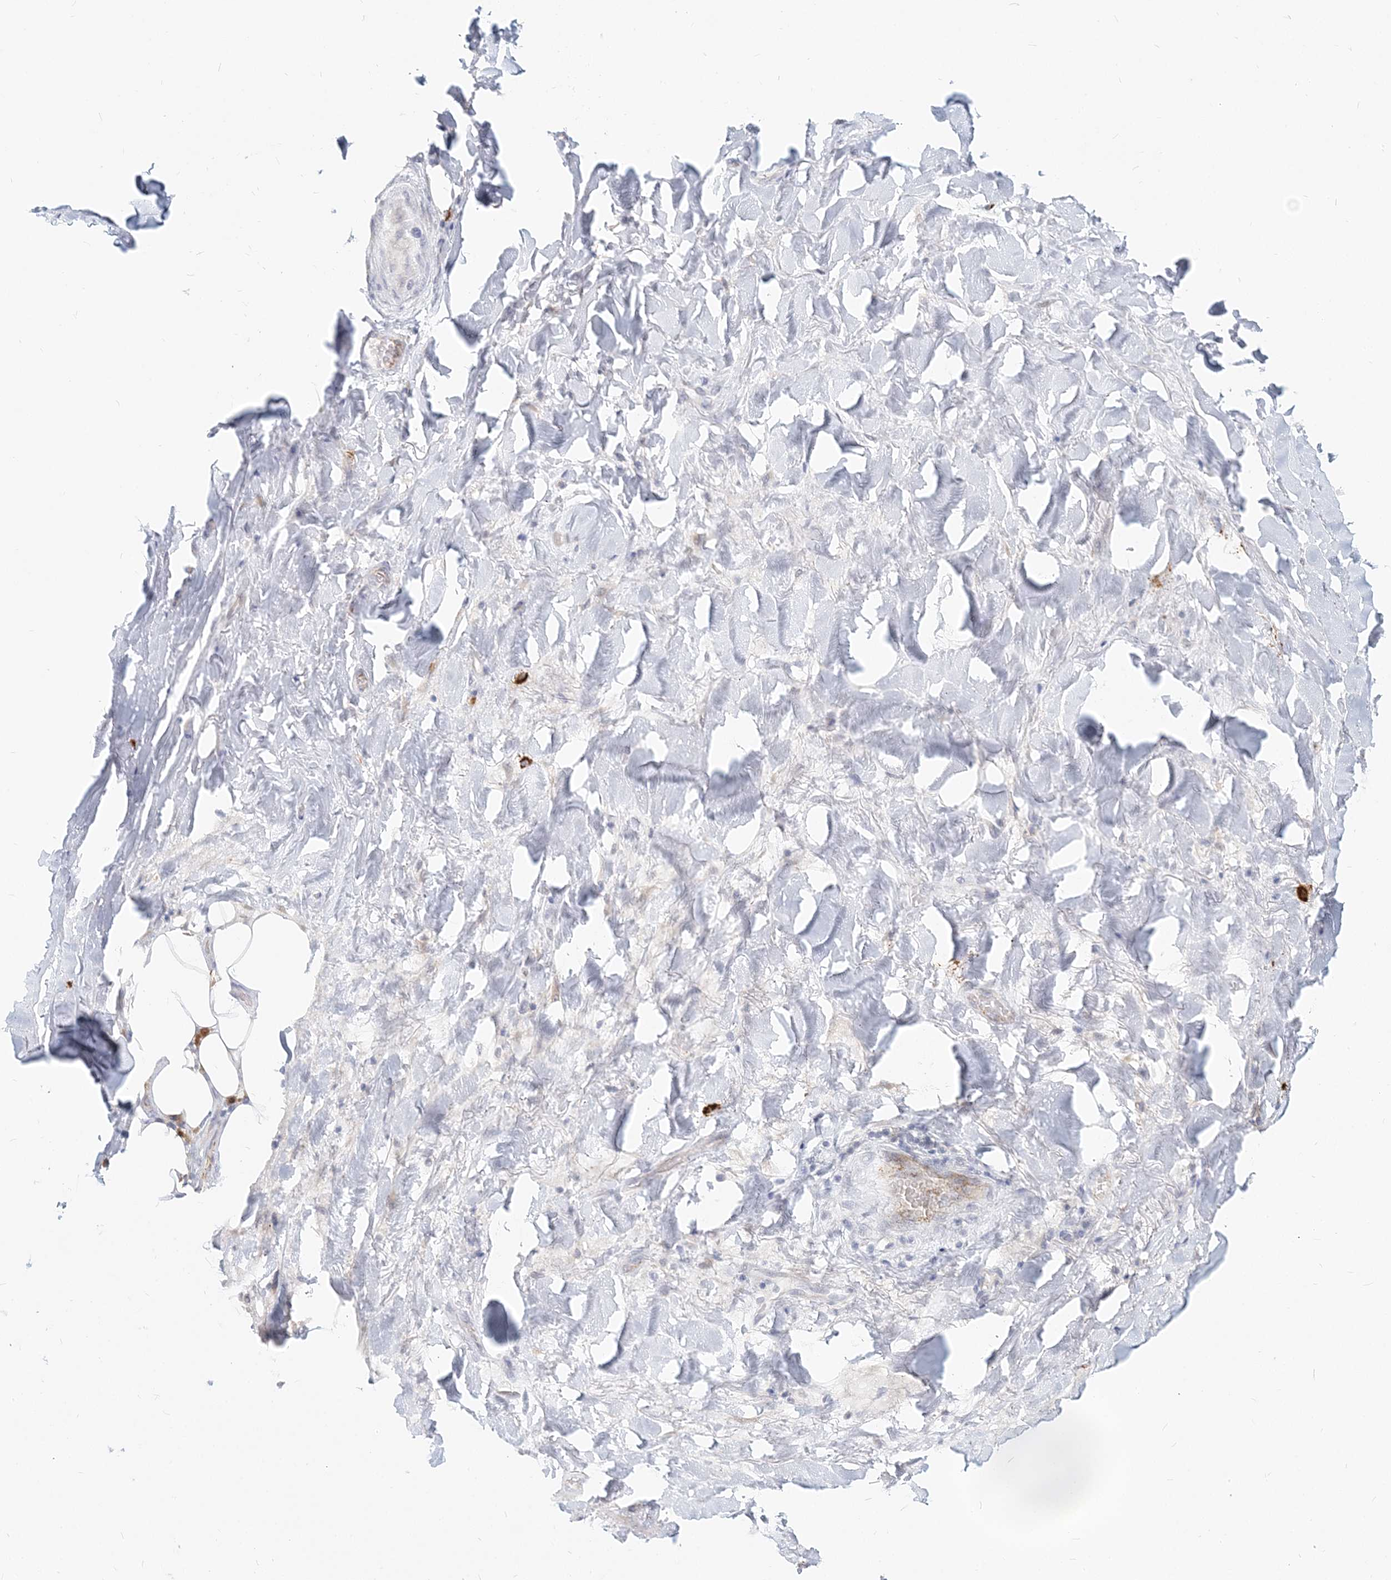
{"staining": {"intensity": "negative", "quantity": "none", "location": "none"}, "tissue": "adipose tissue", "cell_type": "Adipocytes", "image_type": "normal", "snomed": [{"axis": "morphology", "description": "Normal tissue, NOS"}, {"axis": "morphology", "description": "Squamous cell carcinoma, NOS"}, {"axis": "topography", "description": "Lymph node"}, {"axis": "topography", "description": "Bronchus"}, {"axis": "topography", "description": "Lung"}], "caption": "The immunohistochemistry micrograph has no significant expression in adipocytes of adipose tissue.", "gene": "GMPPA", "patient": {"sex": "male", "age": 66}}